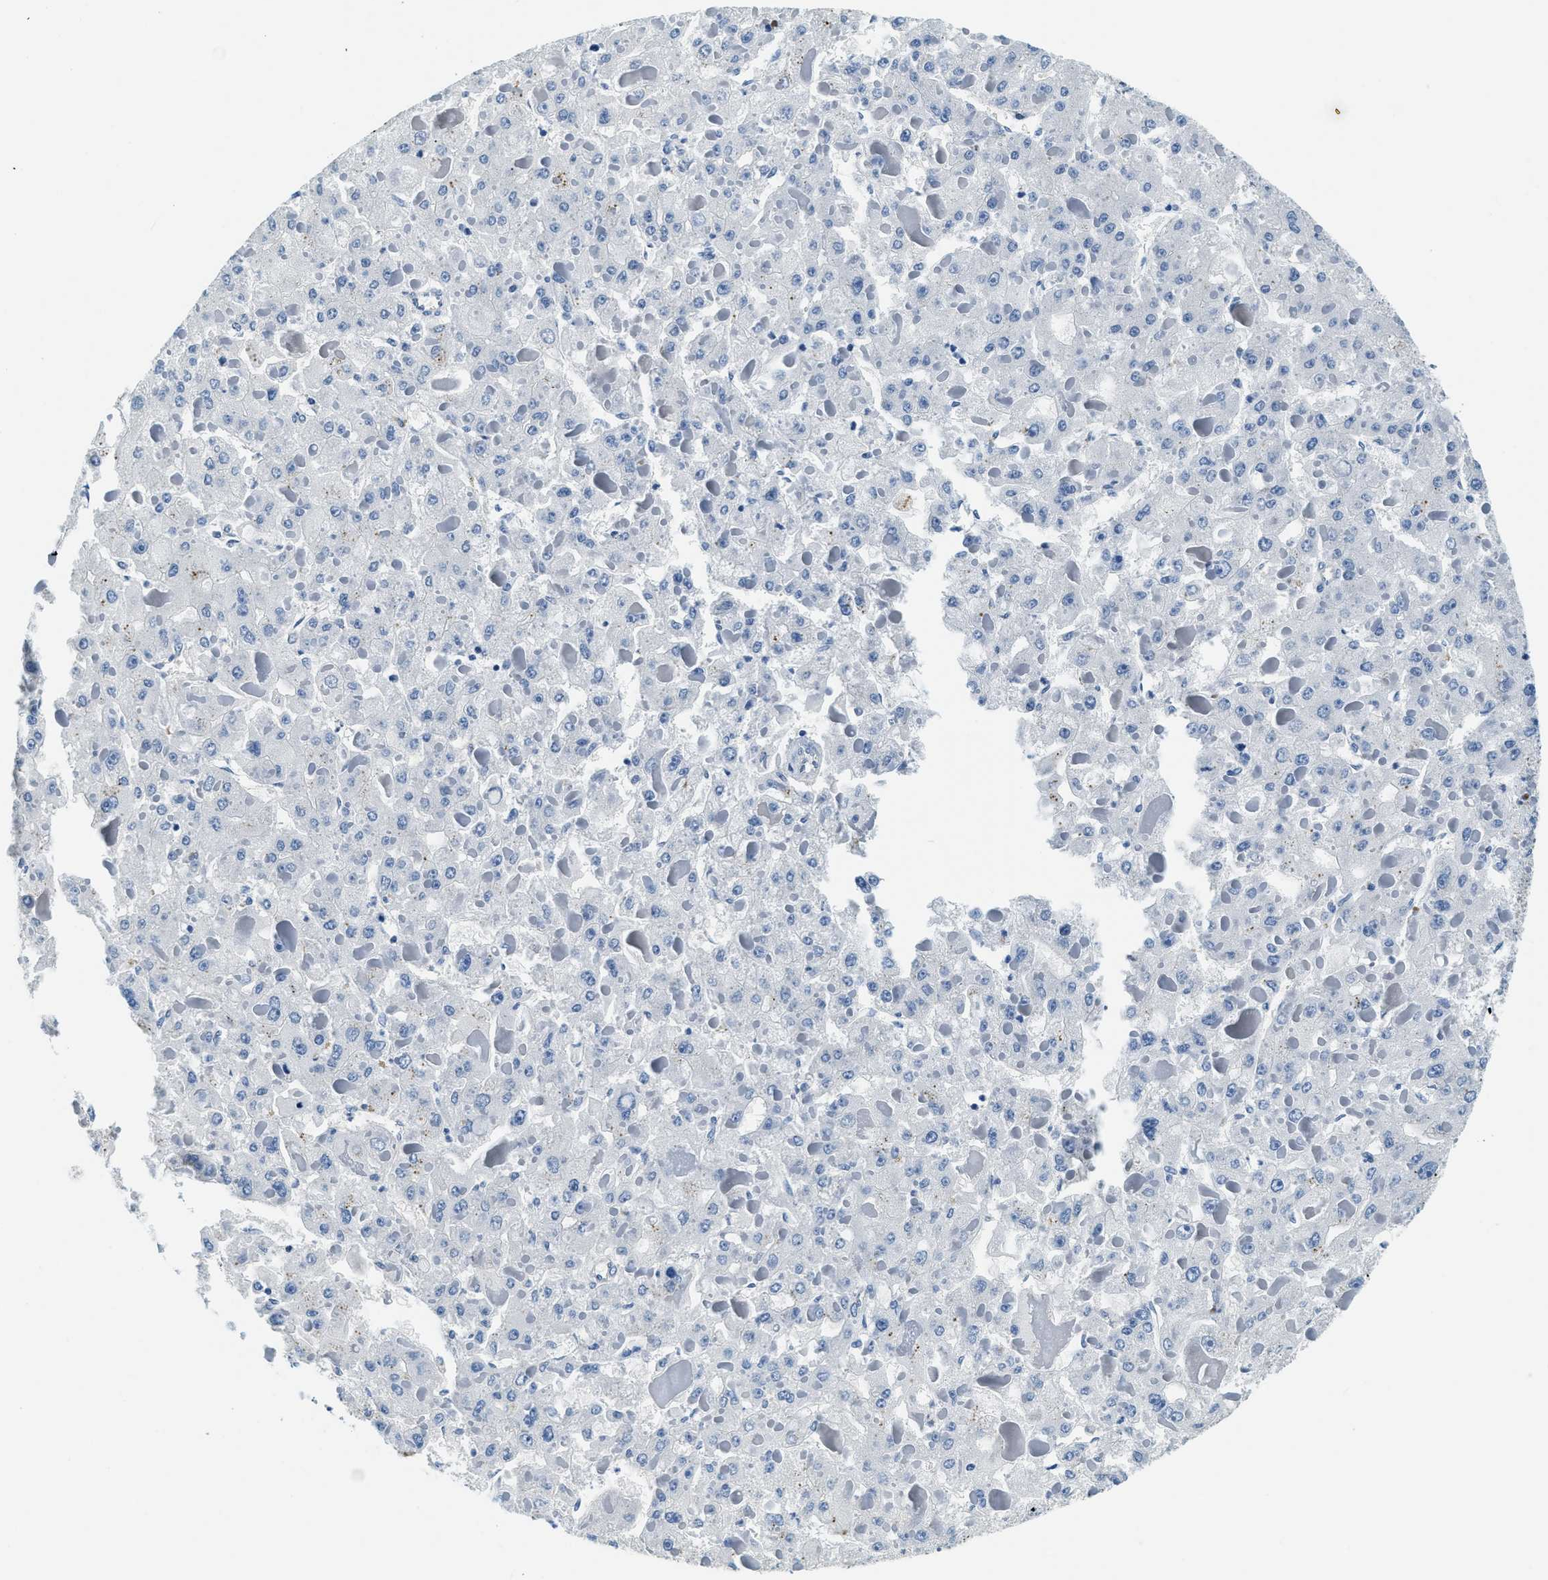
{"staining": {"intensity": "negative", "quantity": "none", "location": "none"}, "tissue": "liver cancer", "cell_type": "Tumor cells", "image_type": "cancer", "snomed": [{"axis": "morphology", "description": "Carcinoma, Hepatocellular, NOS"}, {"axis": "topography", "description": "Liver"}], "caption": "Immunohistochemistry (IHC) of human liver cancer (hepatocellular carcinoma) demonstrates no staining in tumor cells. (IHC, brightfield microscopy, high magnification).", "gene": "TWF1", "patient": {"sex": "female", "age": 73}}